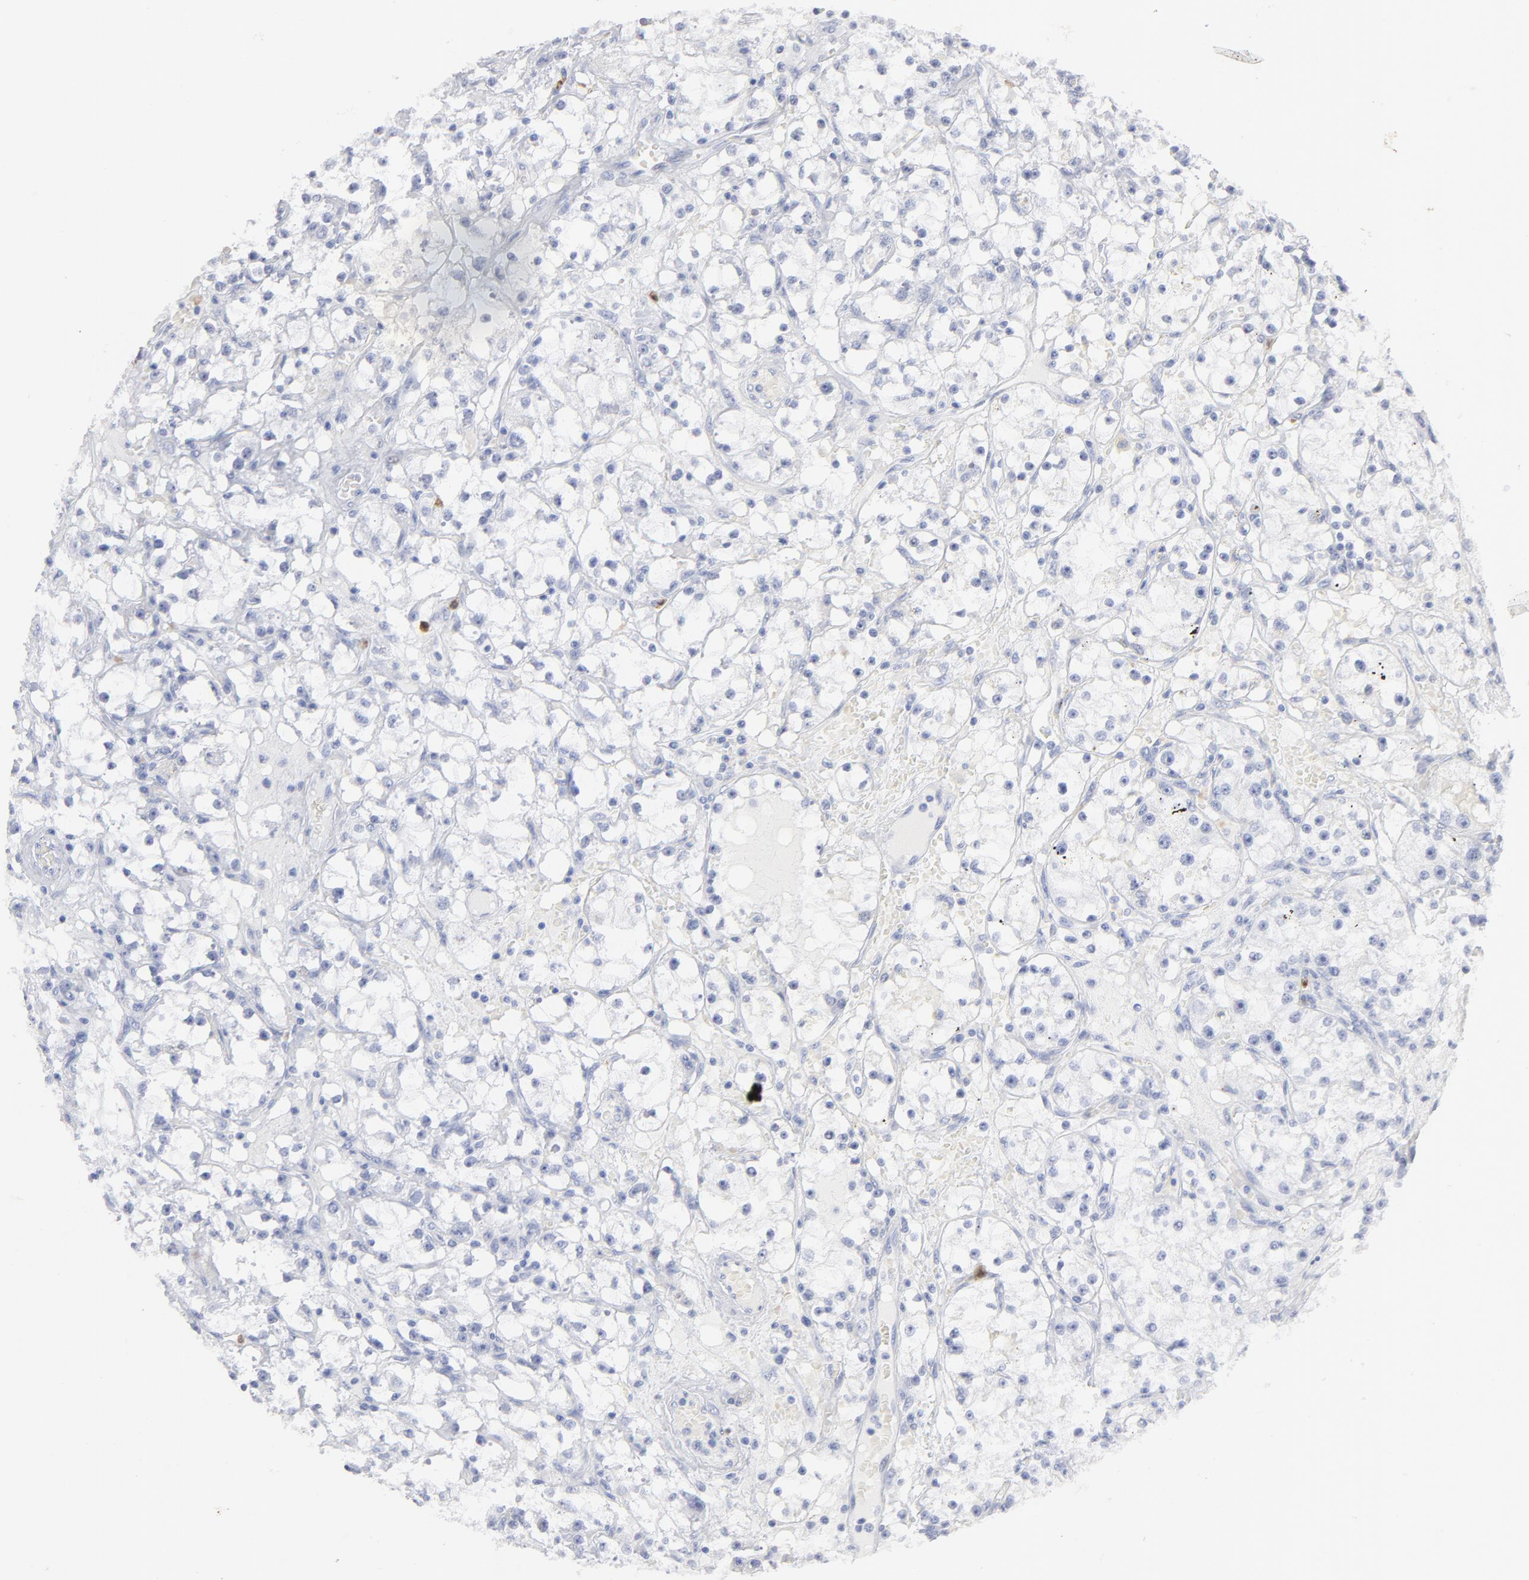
{"staining": {"intensity": "negative", "quantity": "none", "location": "none"}, "tissue": "renal cancer", "cell_type": "Tumor cells", "image_type": "cancer", "snomed": [{"axis": "morphology", "description": "Adenocarcinoma, NOS"}, {"axis": "topography", "description": "Kidney"}], "caption": "Tumor cells show no significant protein positivity in adenocarcinoma (renal). The staining is performed using DAB (3,3'-diaminobenzidine) brown chromogen with nuclei counter-stained in using hematoxylin.", "gene": "ARG1", "patient": {"sex": "male", "age": 56}}